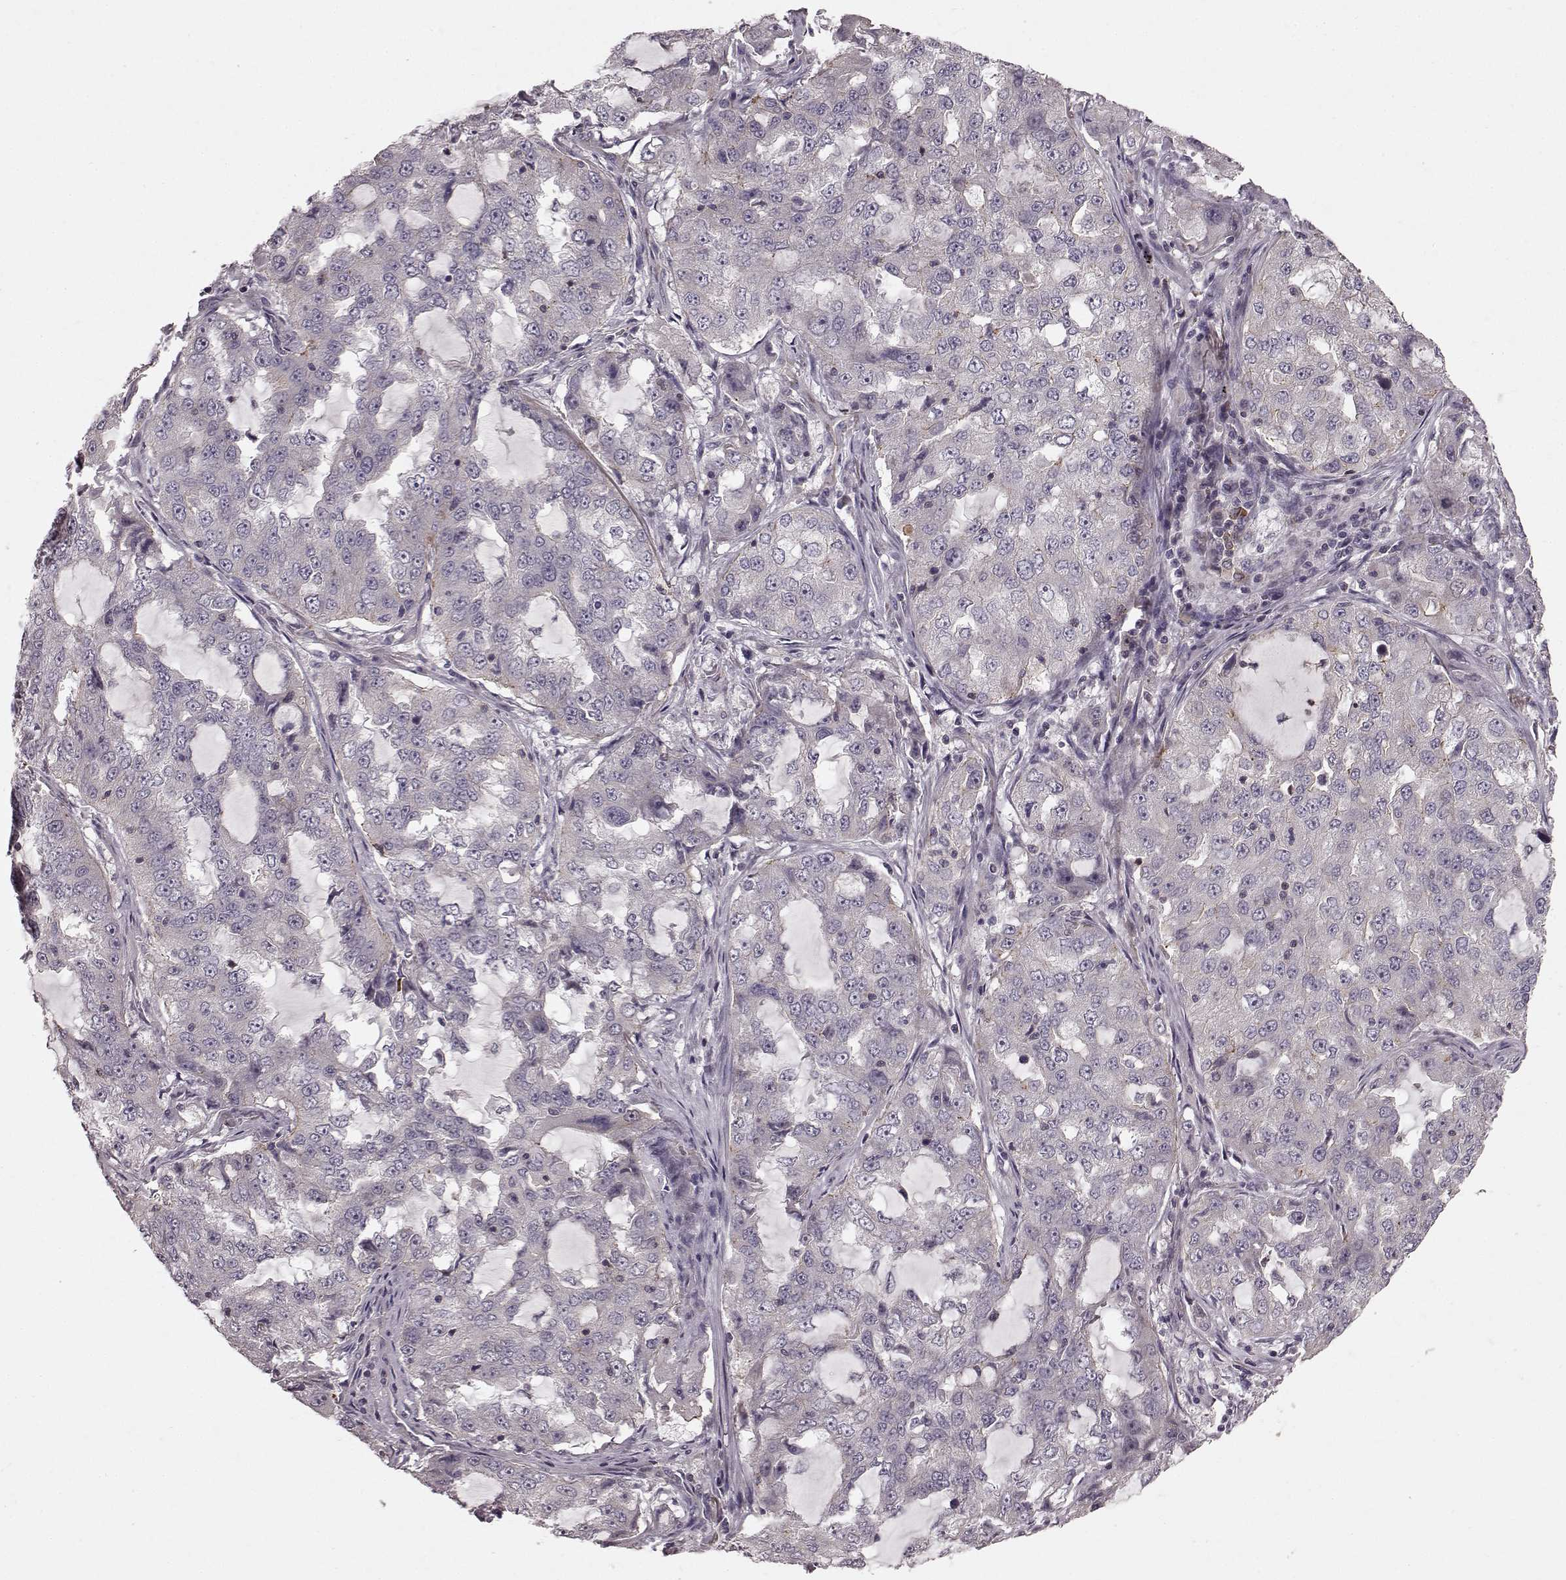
{"staining": {"intensity": "negative", "quantity": "none", "location": "none"}, "tissue": "lung cancer", "cell_type": "Tumor cells", "image_type": "cancer", "snomed": [{"axis": "morphology", "description": "Adenocarcinoma, NOS"}, {"axis": "topography", "description": "Lung"}], "caption": "Tumor cells are negative for protein expression in human lung adenocarcinoma.", "gene": "SLC22A18", "patient": {"sex": "female", "age": 61}}